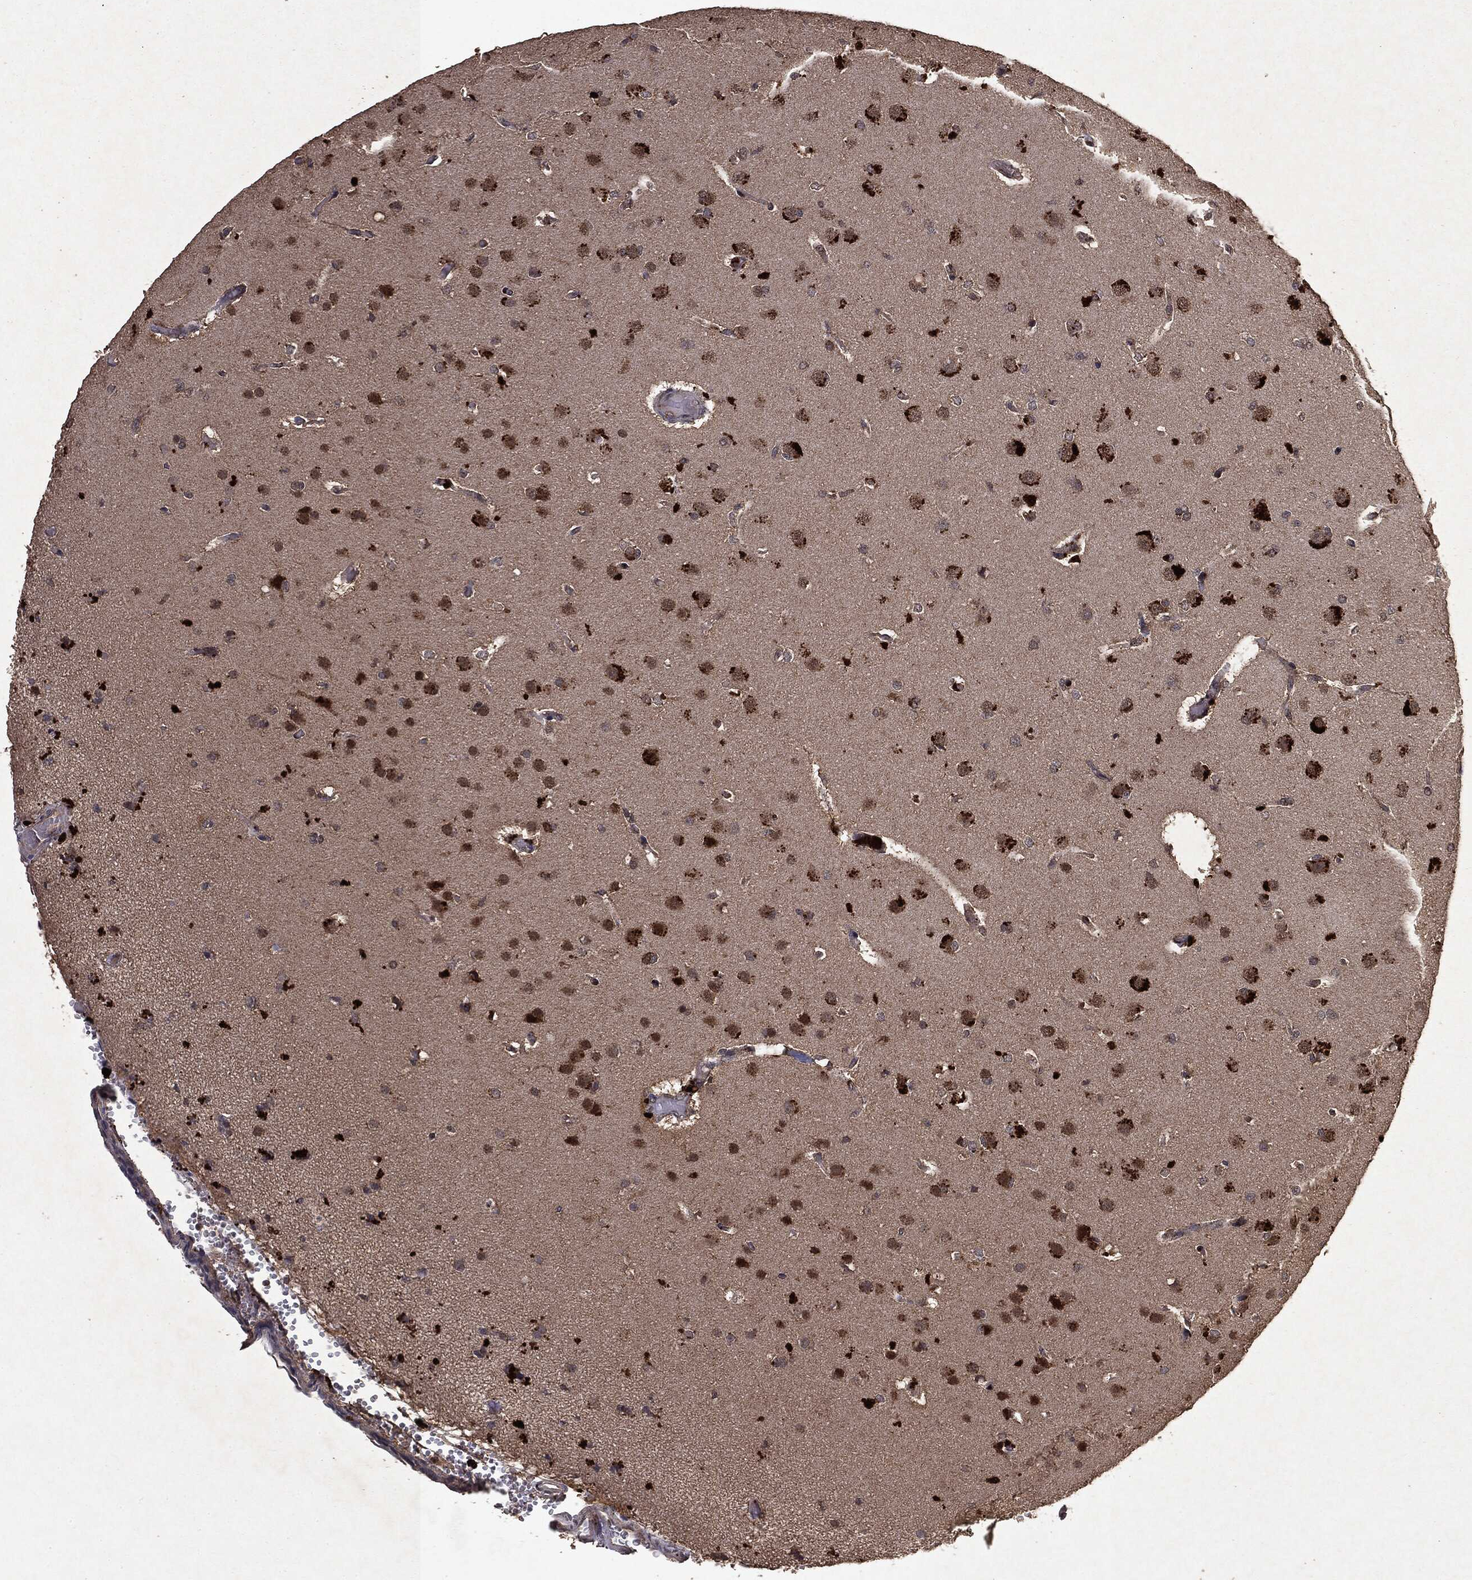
{"staining": {"intensity": "negative", "quantity": "none", "location": "none"}, "tissue": "glioma", "cell_type": "Tumor cells", "image_type": "cancer", "snomed": [{"axis": "morphology", "description": "Glioma, malignant, NOS"}, {"axis": "topography", "description": "Cerebral cortex"}], "caption": "Immunohistochemistry of human glioma shows no staining in tumor cells.", "gene": "MTOR", "patient": {"sex": "male", "age": 58}}